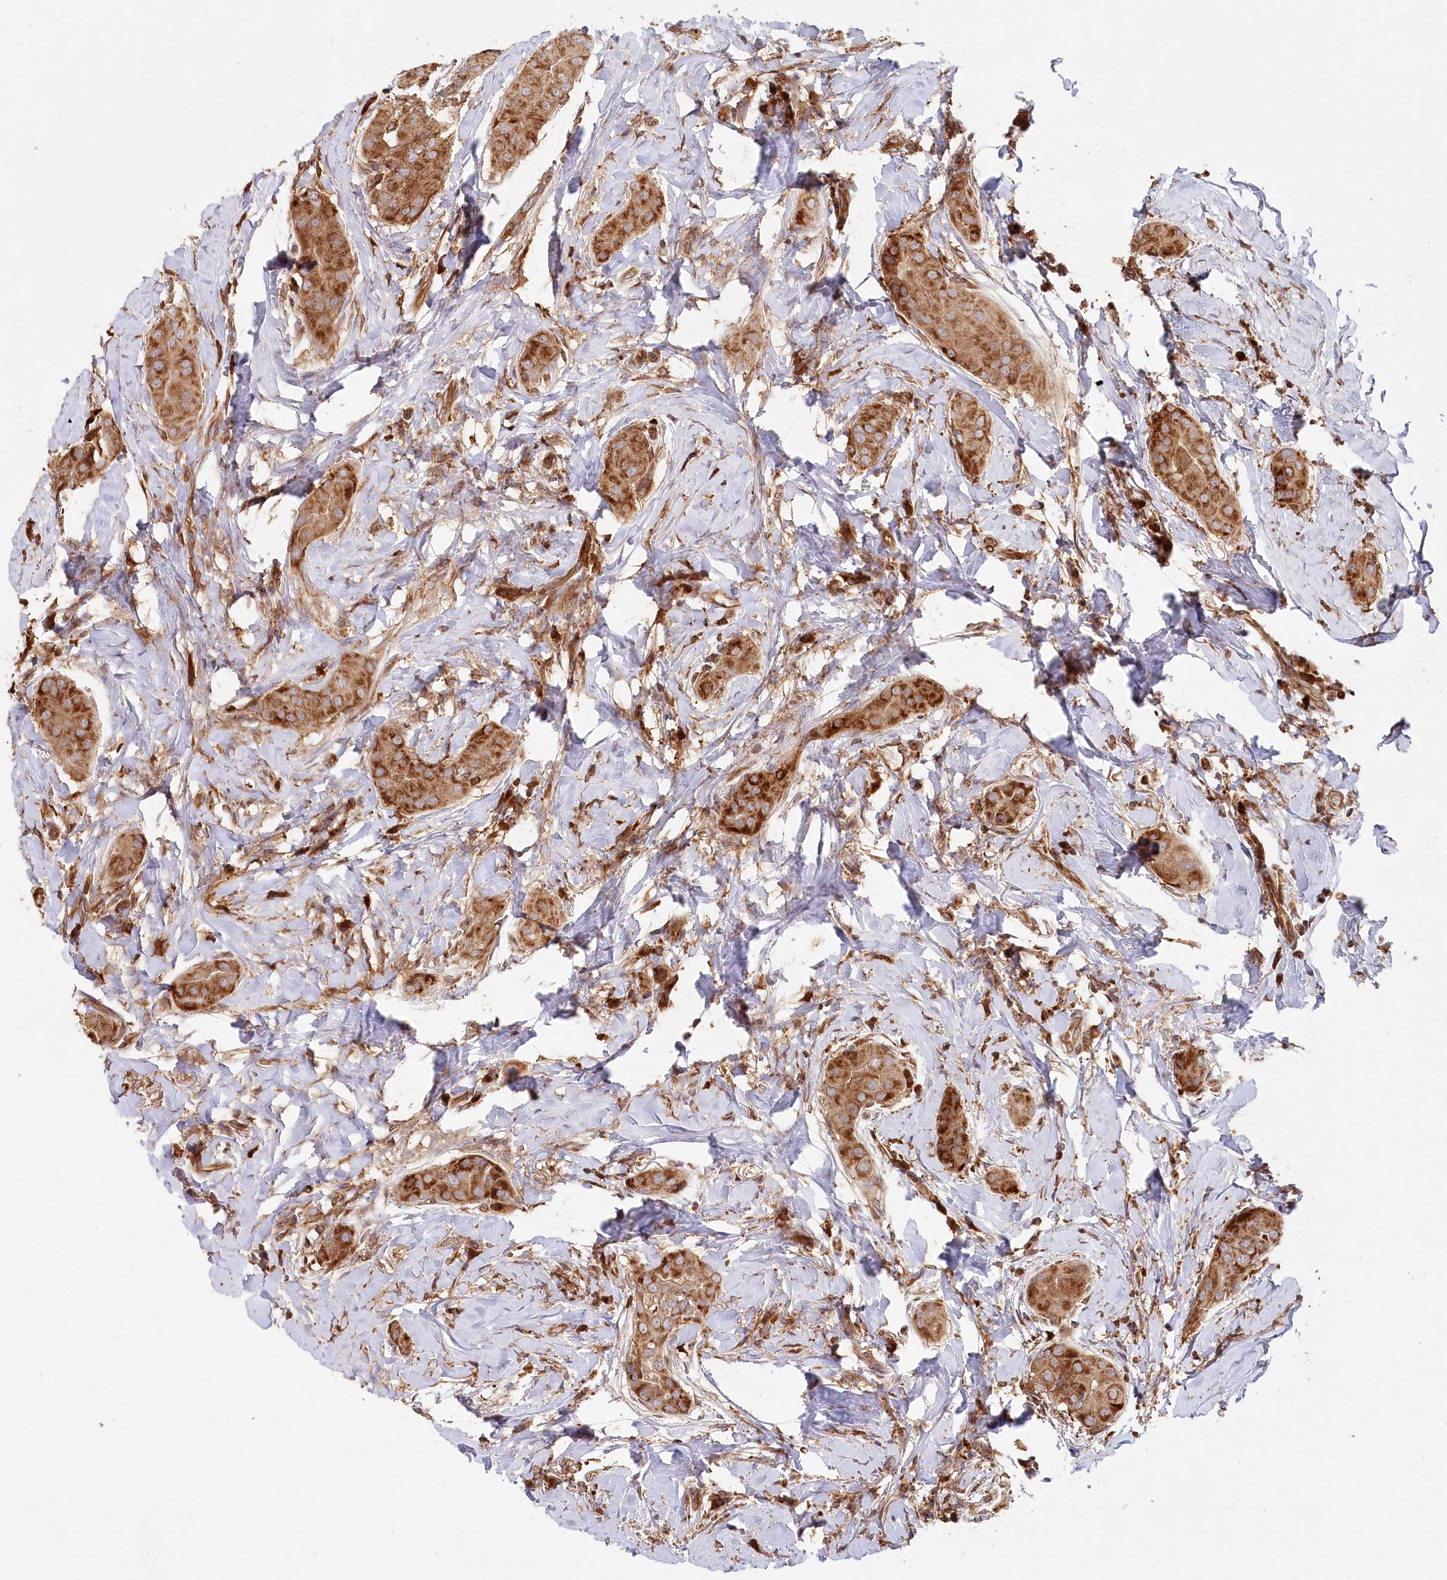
{"staining": {"intensity": "strong", "quantity": ">75%", "location": "cytoplasmic/membranous"}, "tissue": "thyroid cancer", "cell_type": "Tumor cells", "image_type": "cancer", "snomed": [{"axis": "morphology", "description": "Papillary adenocarcinoma, NOS"}, {"axis": "topography", "description": "Thyroid gland"}], "caption": "A photomicrograph showing strong cytoplasmic/membranous staining in approximately >75% of tumor cells in papillary adenocarcinoma (thyroid), as visualized by brown immunohistochemical staining.", "gene": "PAIP2", "patient": {"sex": "male", "age": 33}}